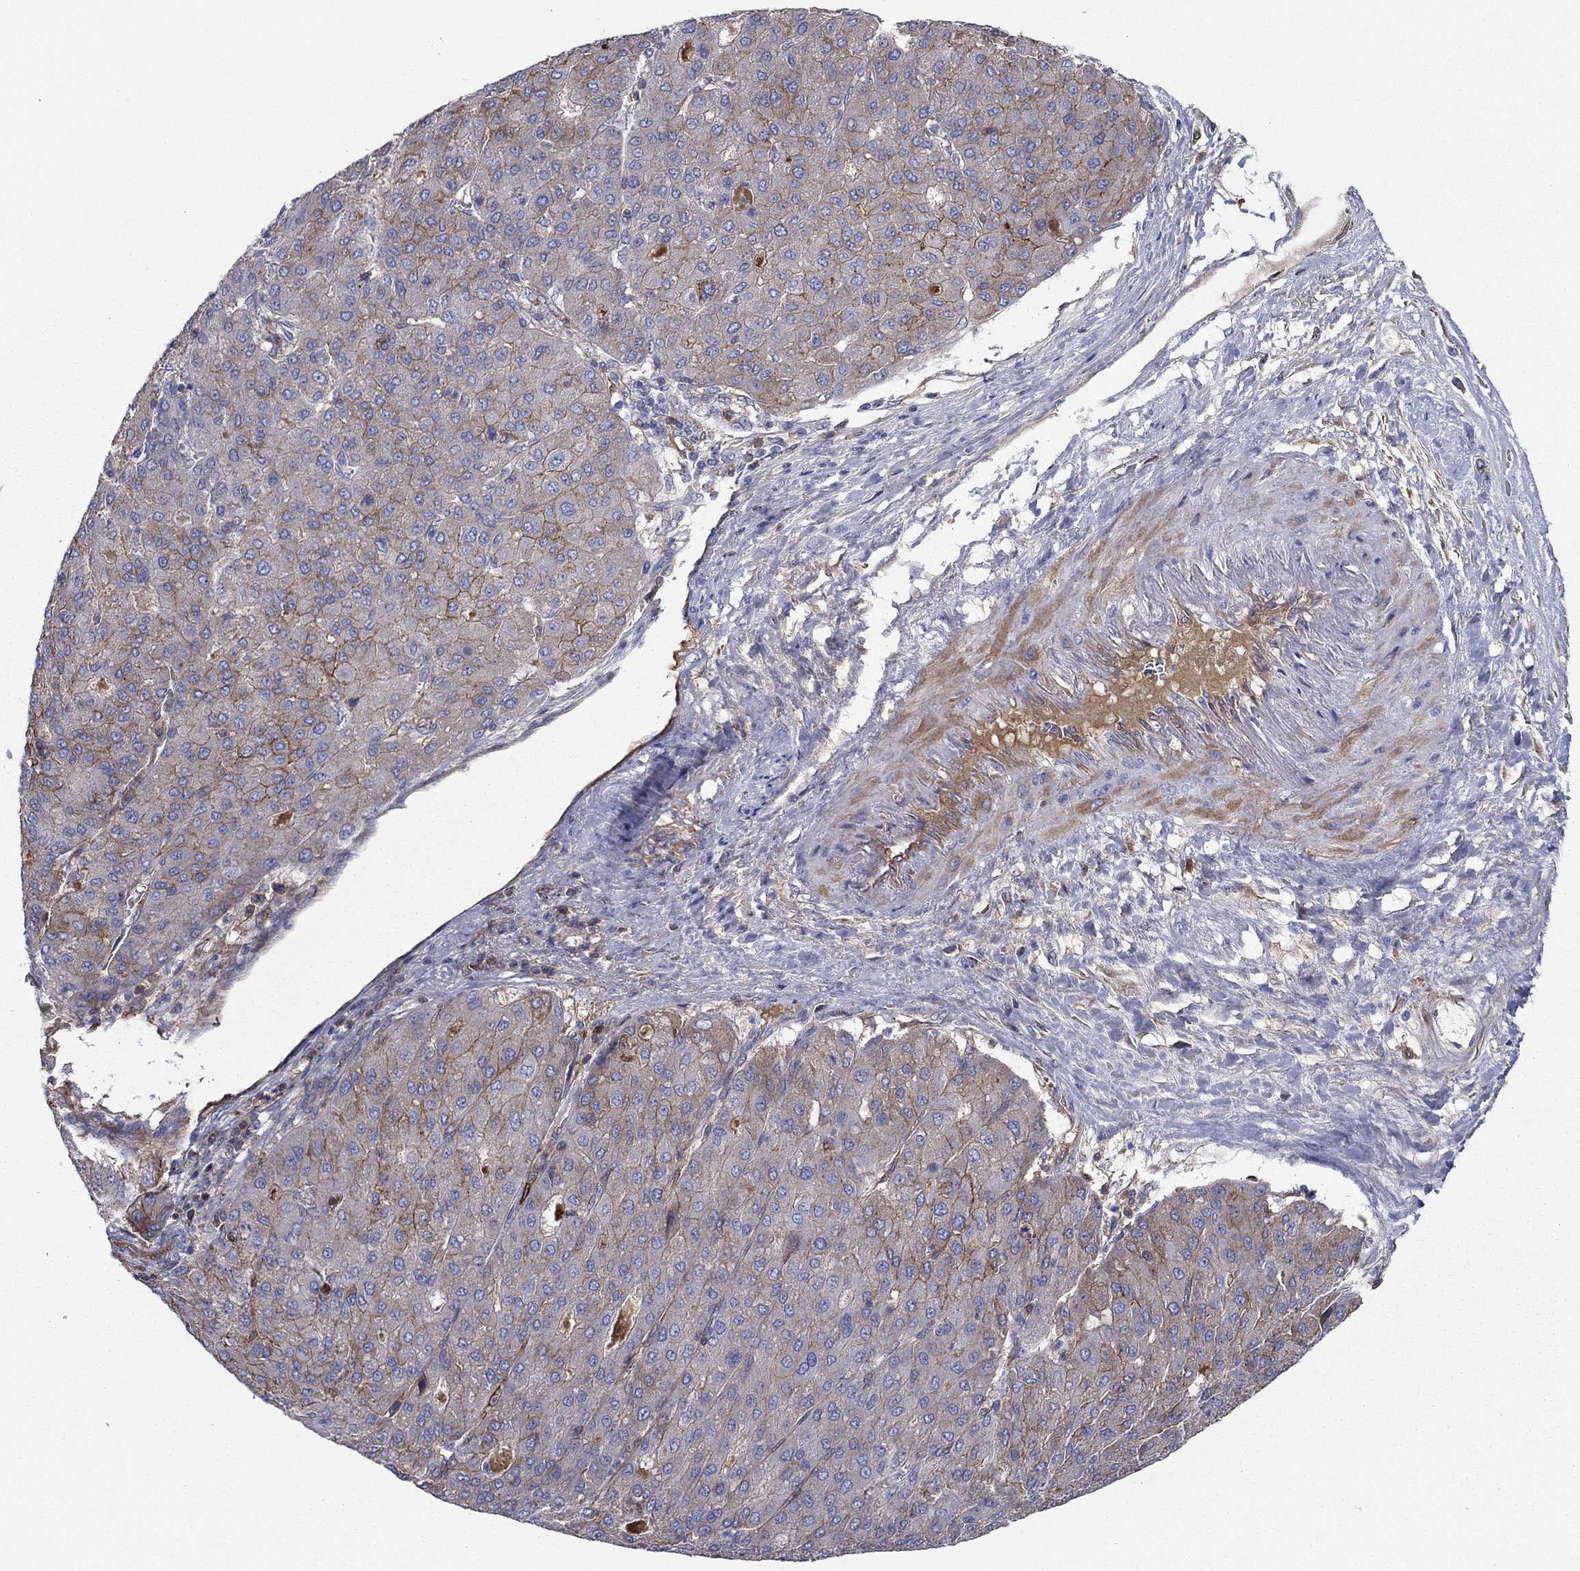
{"staining": {"intensity": "moderate", "quantity": "<25%", "location": "cytoplasmic/membranous"}, "tissue": "liver cancer", "cell_type": "Tumor cells", "image_type": "cancer", "snomed": [{"axis": "morphology", "description": "Carcinoma, Hepatocellular, NOS"}, {"axis": "topography", "description": "Liver"}], "caption": "The immunohistochemical stain labels moderate cytoplasmic/membranous staining in tumor cells of liver cancer (hepatocellular carcinoma) tissue. Using DAB (brown) and hematoxylin (blue) stains, captured at high magnification using brightfield microscopy.", "gene": "HPX", "patient": {"sex": "male", "age": 65}}